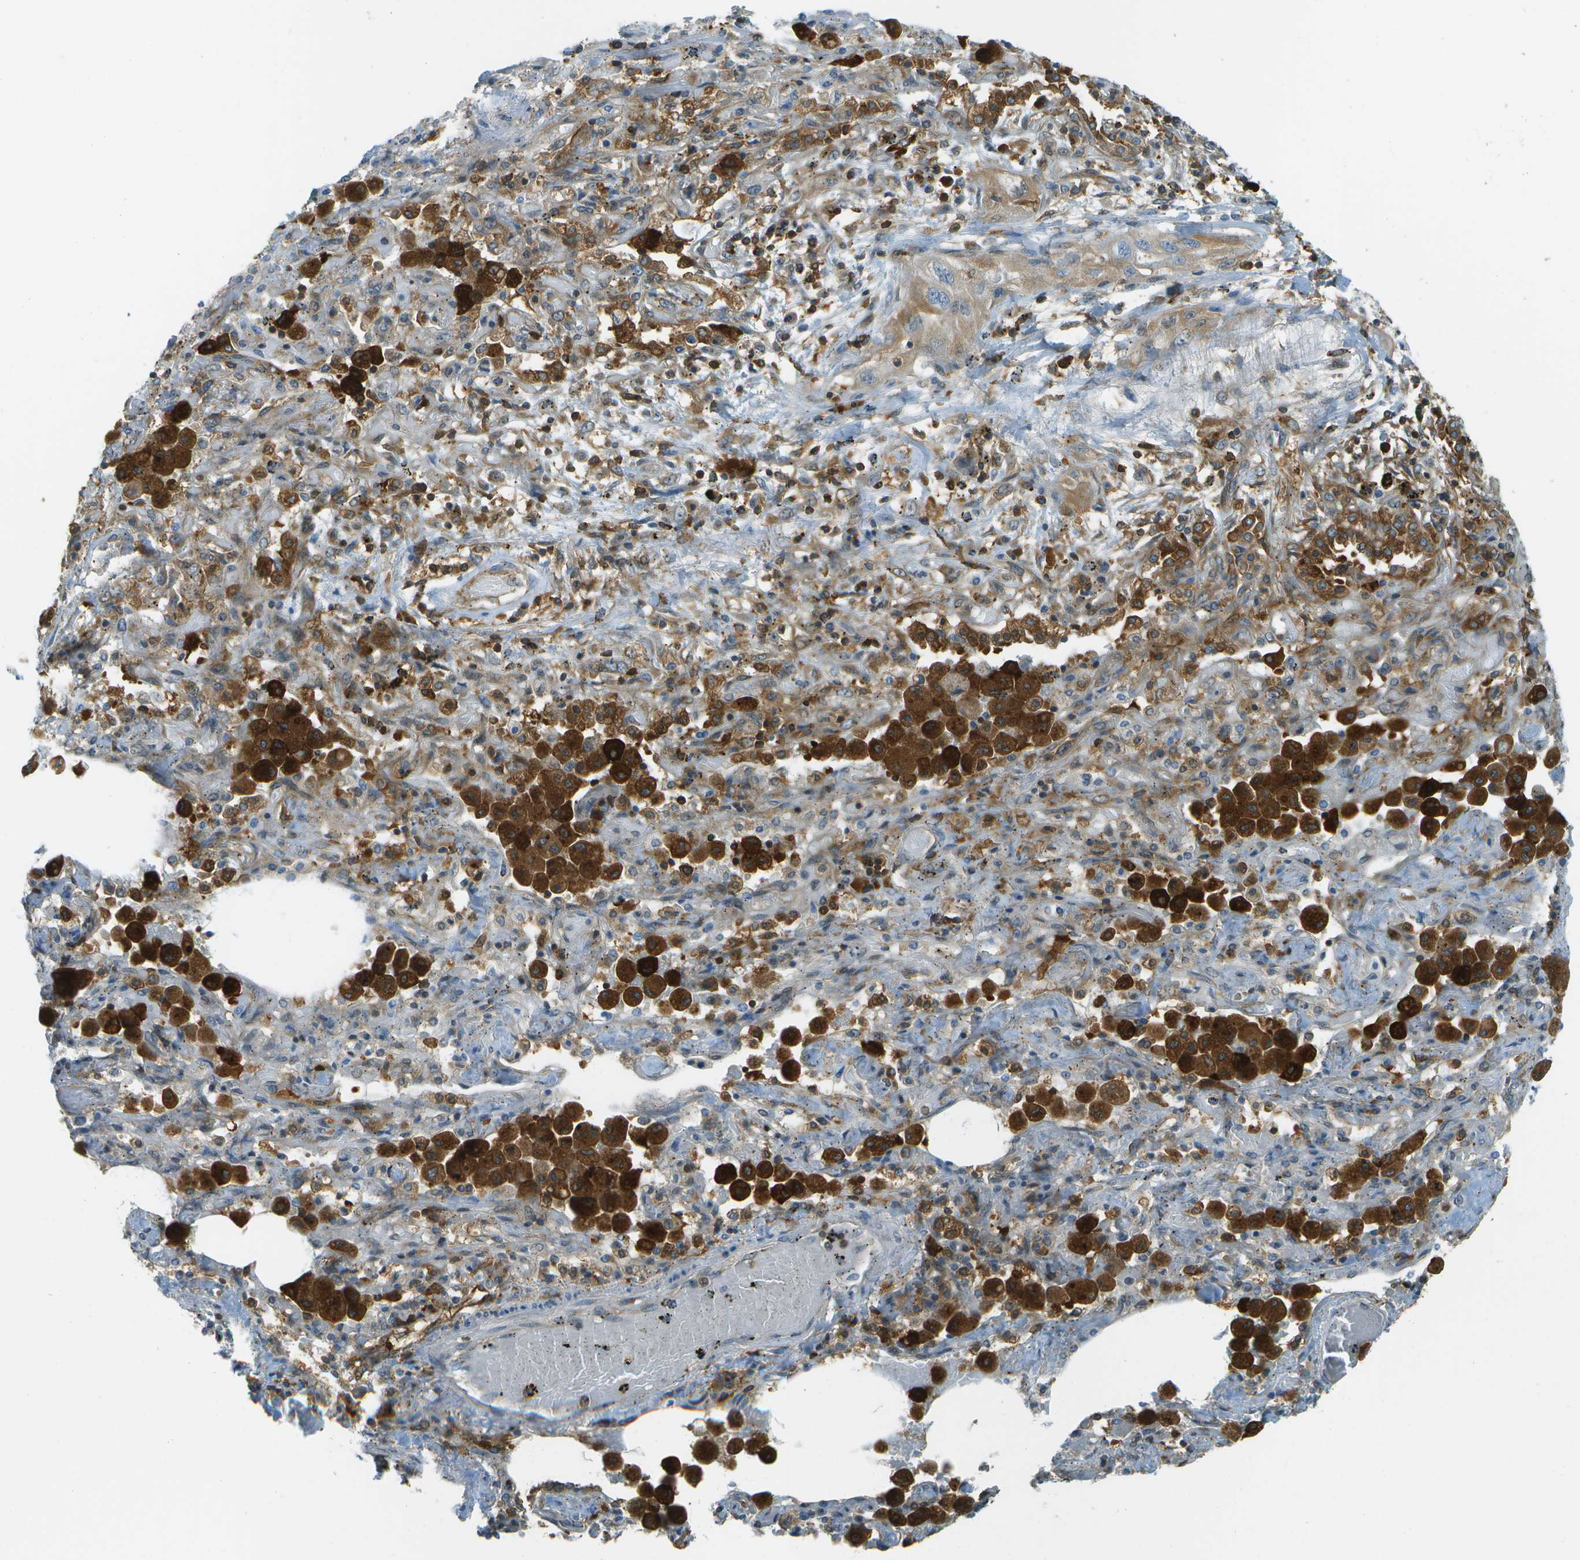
{"staining": {"intensity": "weak", "quantity": ">75%", "location": "cytoplasmic/membranous"}, "tissue": "lung cancer", "cell_type": "Tumor cells", "image_type": "cancer", "snomed": [{"axis": "morphology", "description": "Squamous cell carcinoma, NOS"}, {"axis": "topography", "description": "Lung"}], "caption": "Immunohistochemistry (IHC) of lung cancer (squamous cell carcinoma) reveals low levels of weak cytoplasmic/membranous positivity in about >75% of tumor cells.", "gene": "TMTC1", "patient": {"sex": "female", "age": 47}}